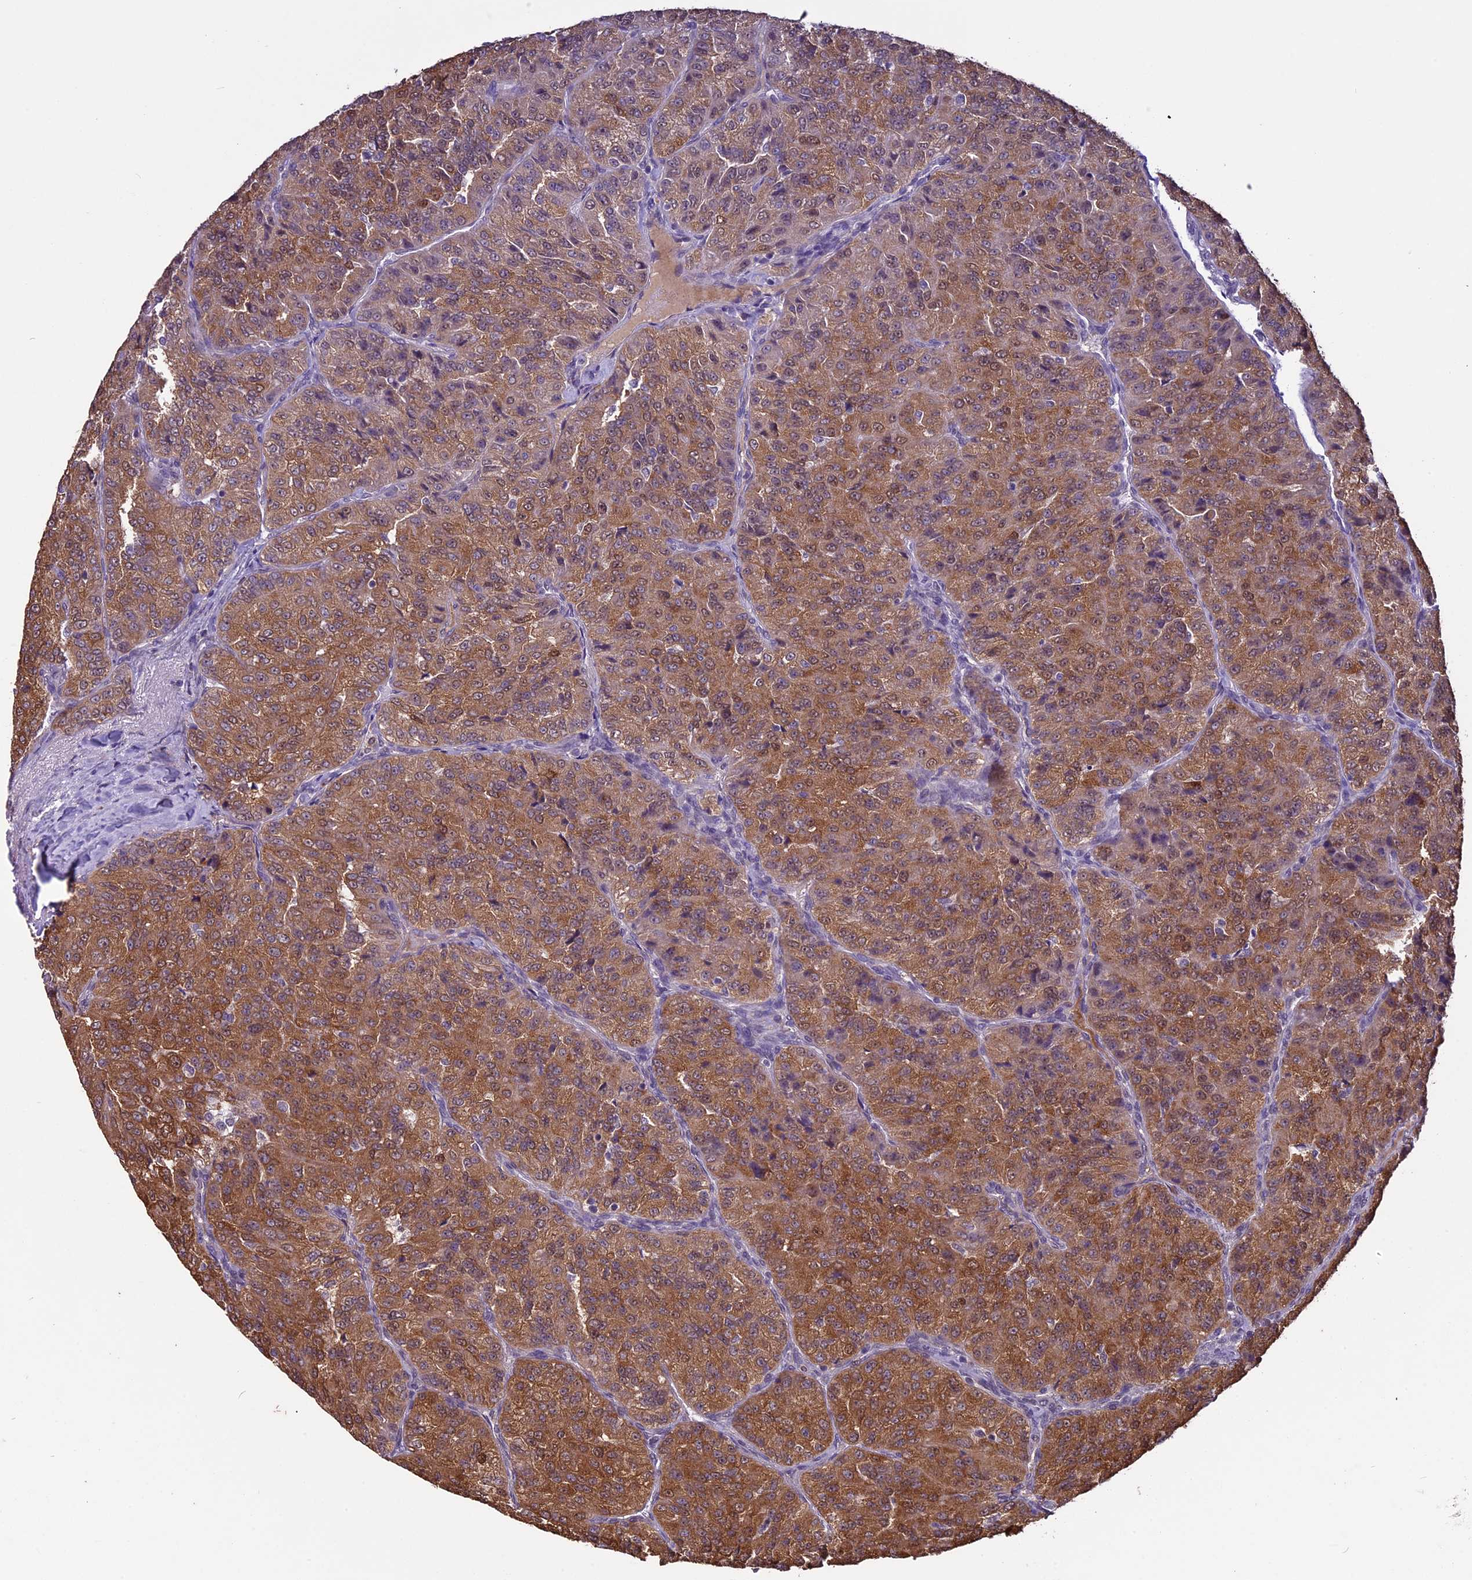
{"staining": {"intensity": "moderate", "quantity": ">75%", "location": "cytoplasmic/membranous"}, "tissue": "renal cancer", "cell_type": "Tumor cells", "image_type": "cancer", "snomed": [{"axis": "morphology", "description": "Adenocarcinoma, NOS"}, {"axis": "topography", "description": "Kidney"}], "caption": "This micrograph demonstrates IHC staining of renal cancer (adenocarcinoma), with medium moderate cytoplasmic/membranous expression in approximately >75% of tumor cells.", "gene": "C3orf70", "patient": {"sex": "female", "age": 63}}